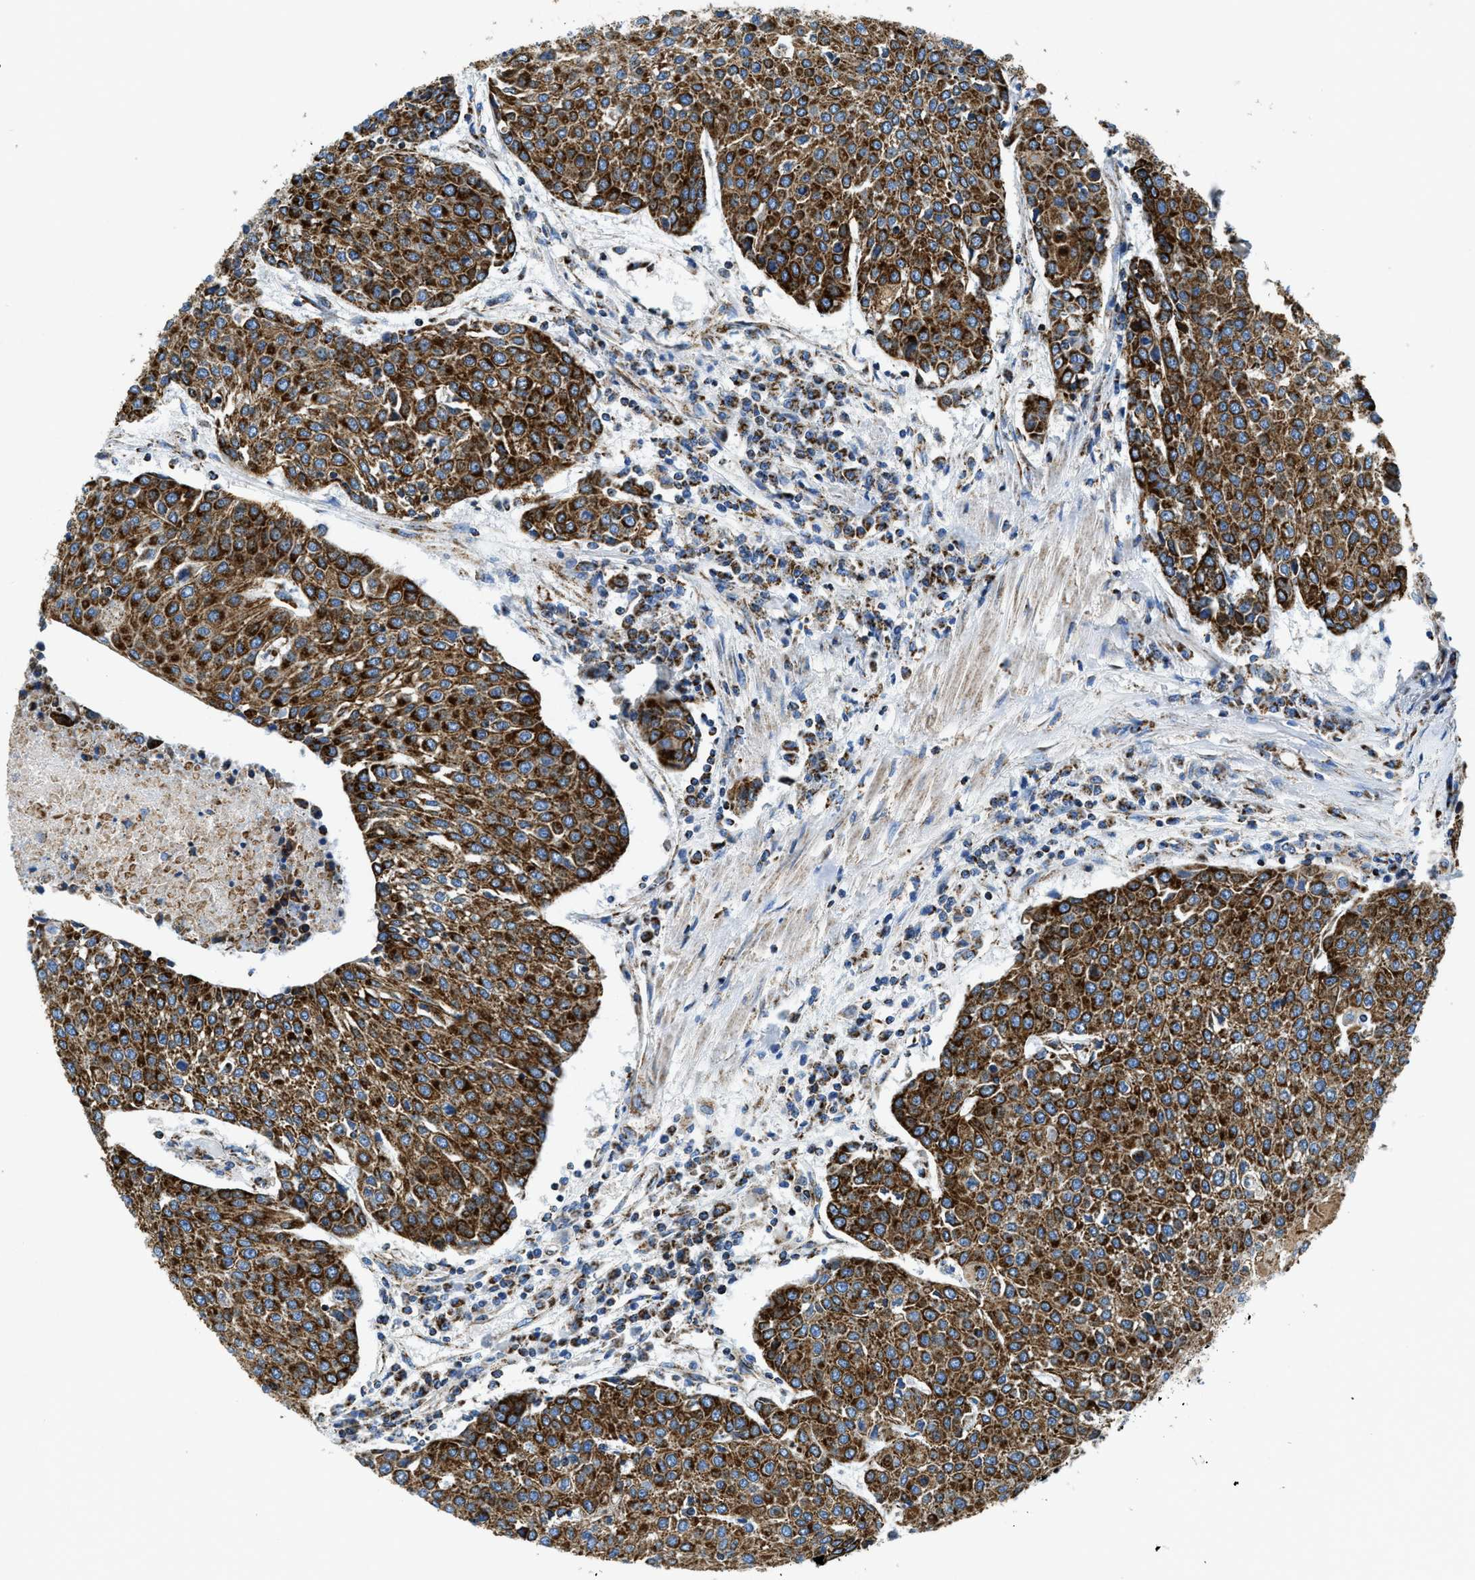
{"staining": {"intensity": "strong", "quantity": ">75%", "location": "cytoplasmic/membranous"}, "tissue": "urothelial cancer", "cell_type": "Tumor cells", "image_type": "cancer", "snomed": [{"axis": "morphology", "description": "Urothelial carcinoma, High grade"}, {"axis": "topography", "description": "Urinary bladder"}], "caption": "High-grade urothelial carcinoma stained with a protein marker reveals strong staining in tumor cells.", "gene": "STK33", "patient": {"sex": "female", "age": 85}}